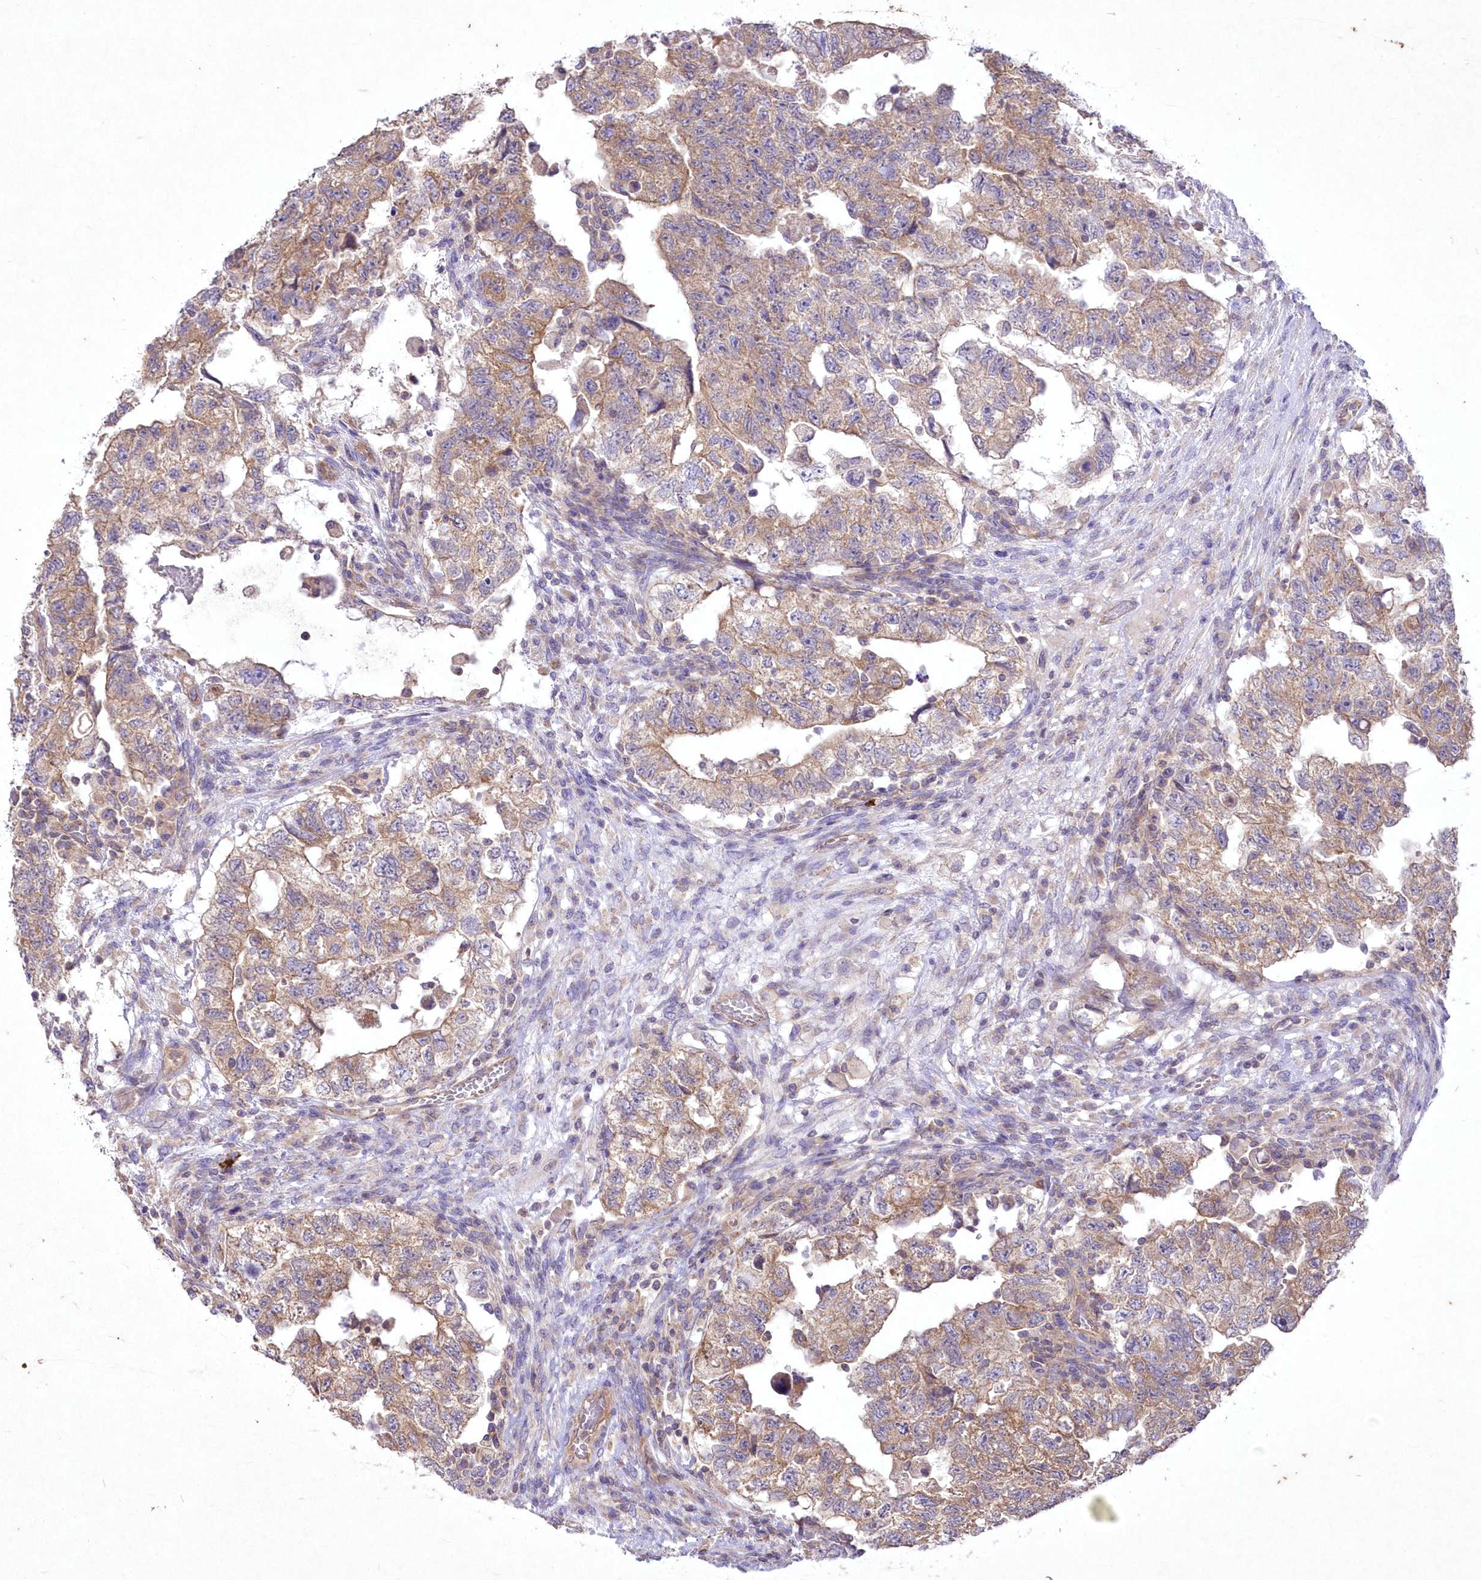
{"staining": {"intensity": "weak", "quantity": ">75%", "location": "cytoplasmic/membranous"}, "tissue": "testis cancer", "cell_type": "Tumor cells", "image_type": "cancer", "snomed": [{"axis": "morphology", "description": "Carcinoma, Embryonal, NOS"}, {"axis": "topography", "description": "Testis"}], "caption": "DAB (3,3'-diaminobenzidine) immunohistochemical staining of human embryonal carcinoma (testis) displays weak cytoplasmic/membranous protein expression in about >75% of tumor cells.", "gene": "ITSN2", "patient": {"sex": "male", "age": 36}}